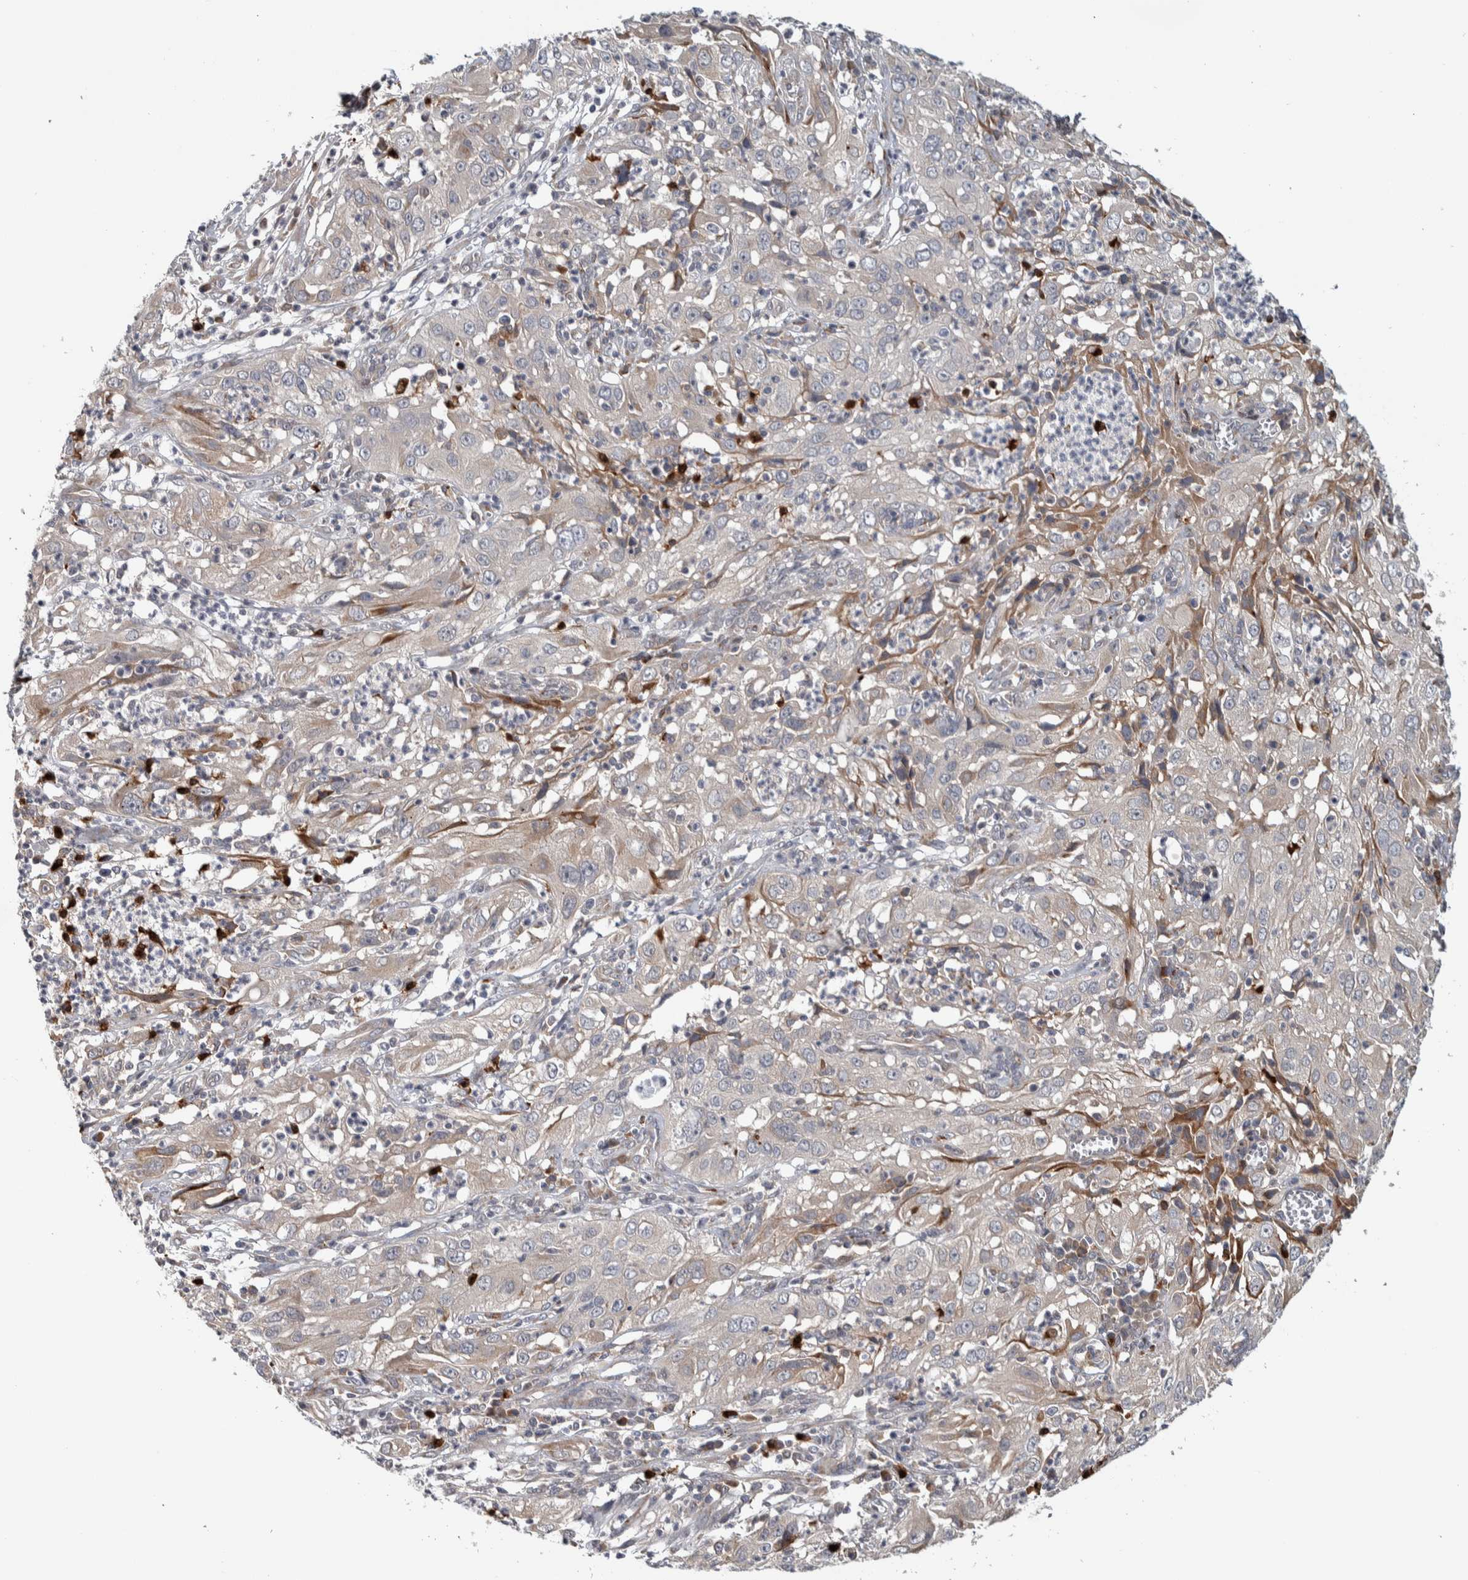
{"staining": {"intensity": "moderate", "quantity": "<25%", "location": "cytoplasmic/membranous"}, "tissue": "cervical cancer", "cell_type": "Tumor cells", "image_type": "cancer", "snomed": [{"axis": "morphology", "description": "Squamous cell carcinoma, NOS"}, {"axis": "topography", "description": "Cervix"}], "caption": "Squamous cell carcinoma (cervical) stained with a protein marker displays moderate staining in tumor cells.", "gene": "ADPRM", "patient": {"sex": "female", "age": 32}}